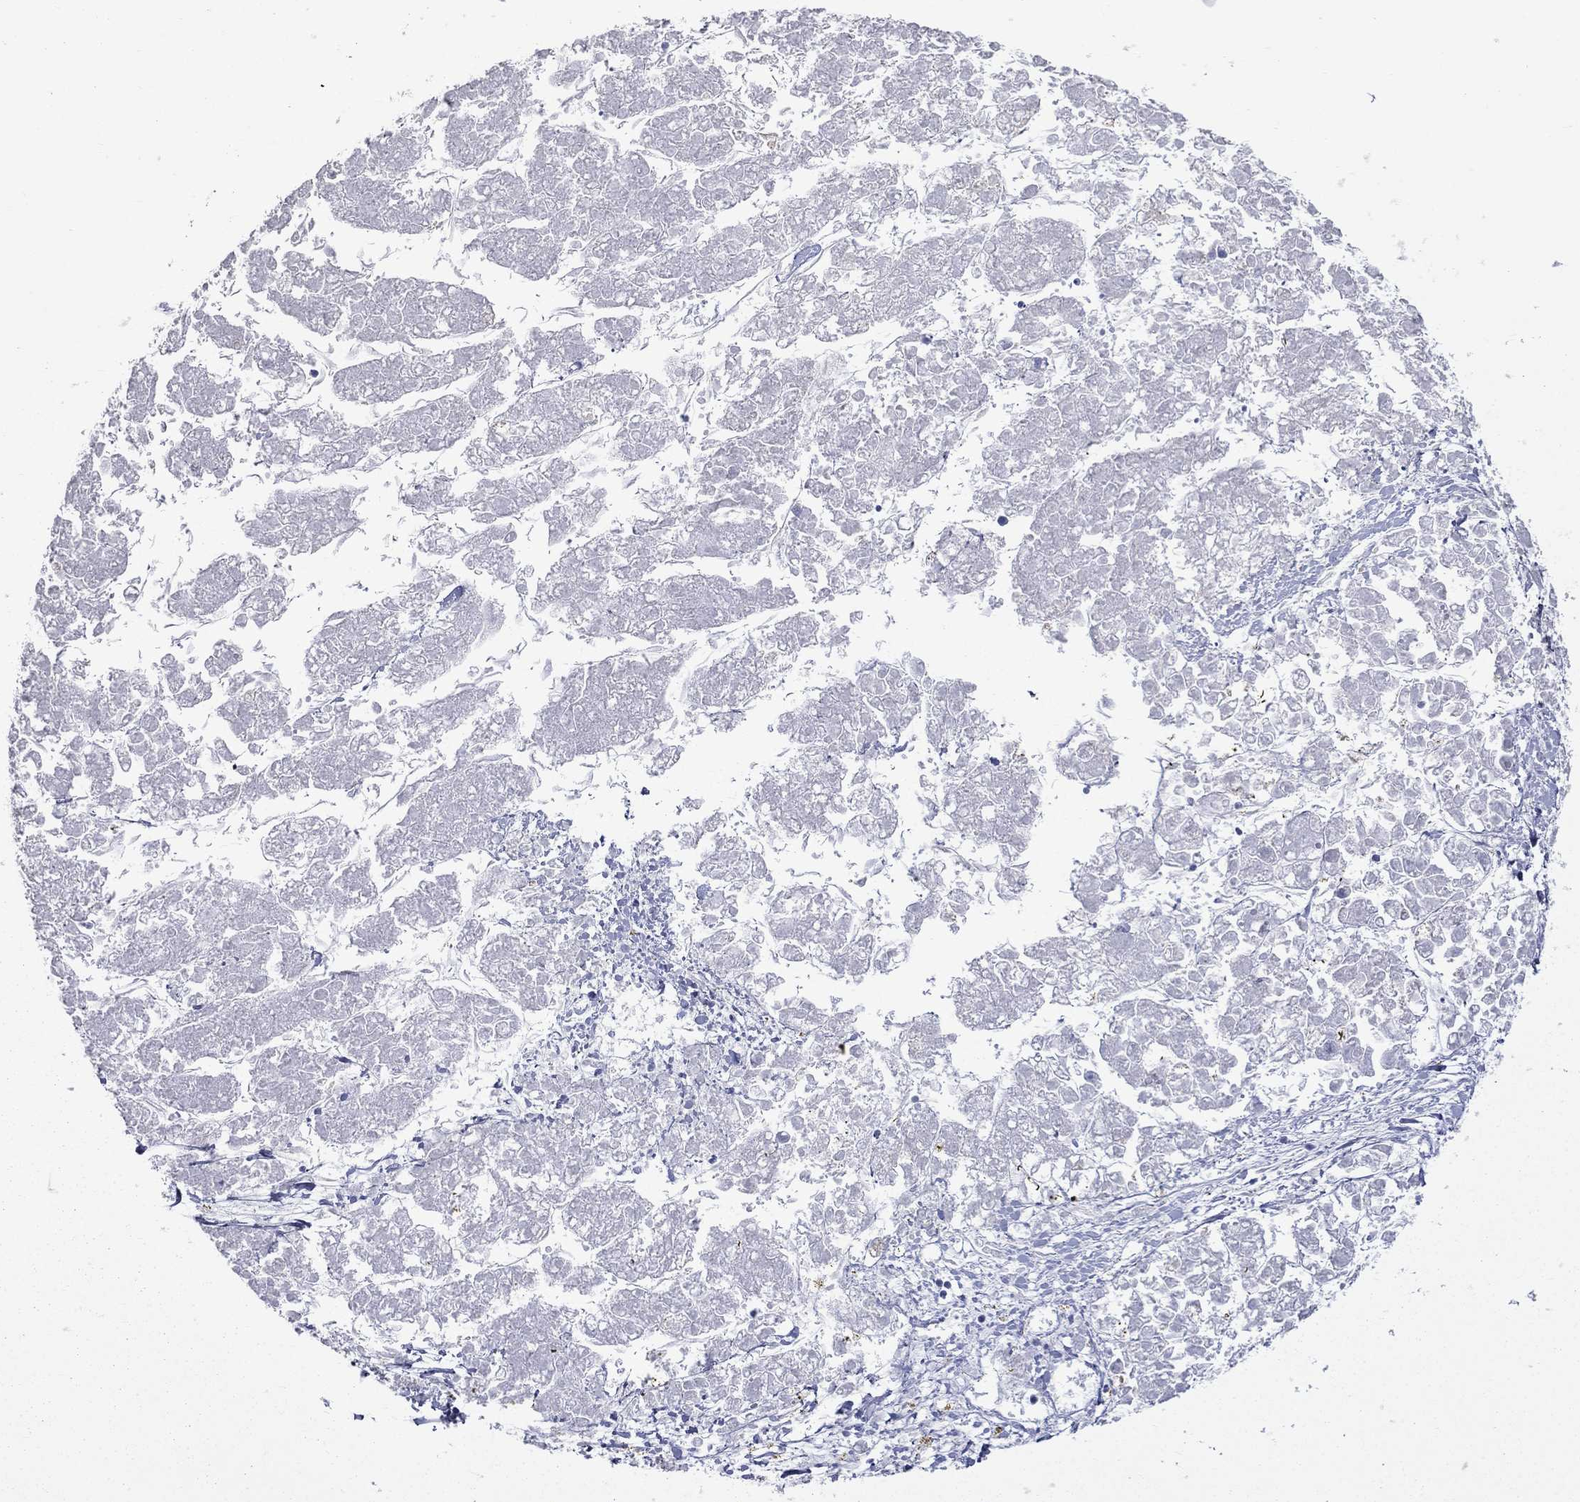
{"staining": {"intensity": "negative", "quantity": "none", "location": "none"}, "tissue": "liver cancer", "cell_type": "Tumor cells", "image_type": "cancer", "snomed": [{"axis": "morphology", "description": "Carcinoma, Hepatocellular, NOS"}, {"axis": "topography", "description": "Liver"}], "caption": "Immunohistochemistry of human liver cancer (hepatocellular carcinoma) displays no positivity in tumor cells. (DAB immunohistochemistry (IHC) visualized using brightfield microscopy, high magnification).", "gene": "CES2", "patient": {"sex": "male", "age": 56}}